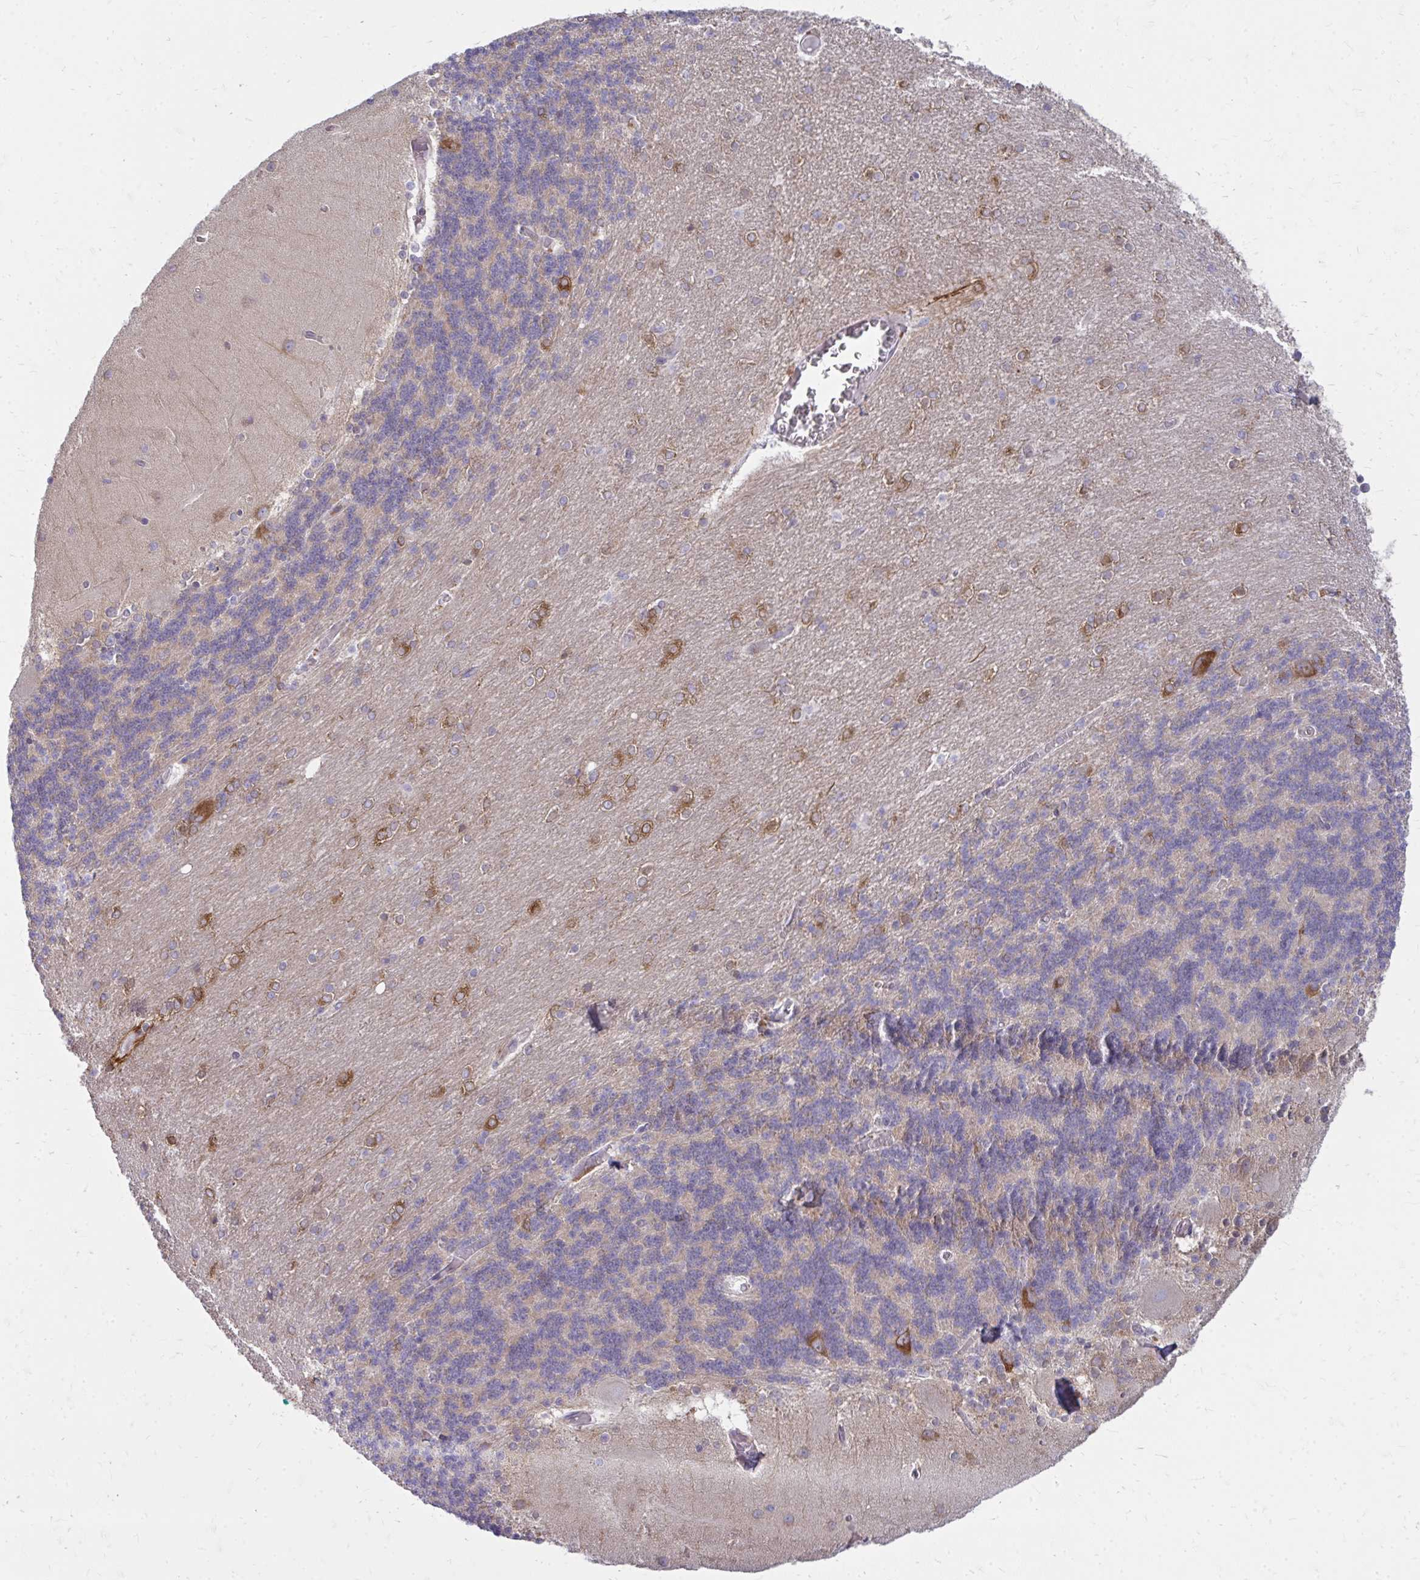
{"staining": {"intensity": "negative", "quantity": "none", "location": "none"}, "tissue": "cerebellum", "cell_type": "Cells in granular layer", "image_type": "normal", "snomed": [{"axis": "morphology", "description": "Normal tissue, NOS"}, {"axis": "topography", "description": "Cerebellum"}], "caption": "IHC photomicrograph of normal cerebellum stained for a protein (brown), which reveals no positivity in cells in granular layer.", "gene": "ASAP1", "patient": {"sex": "female", "age": 54}}